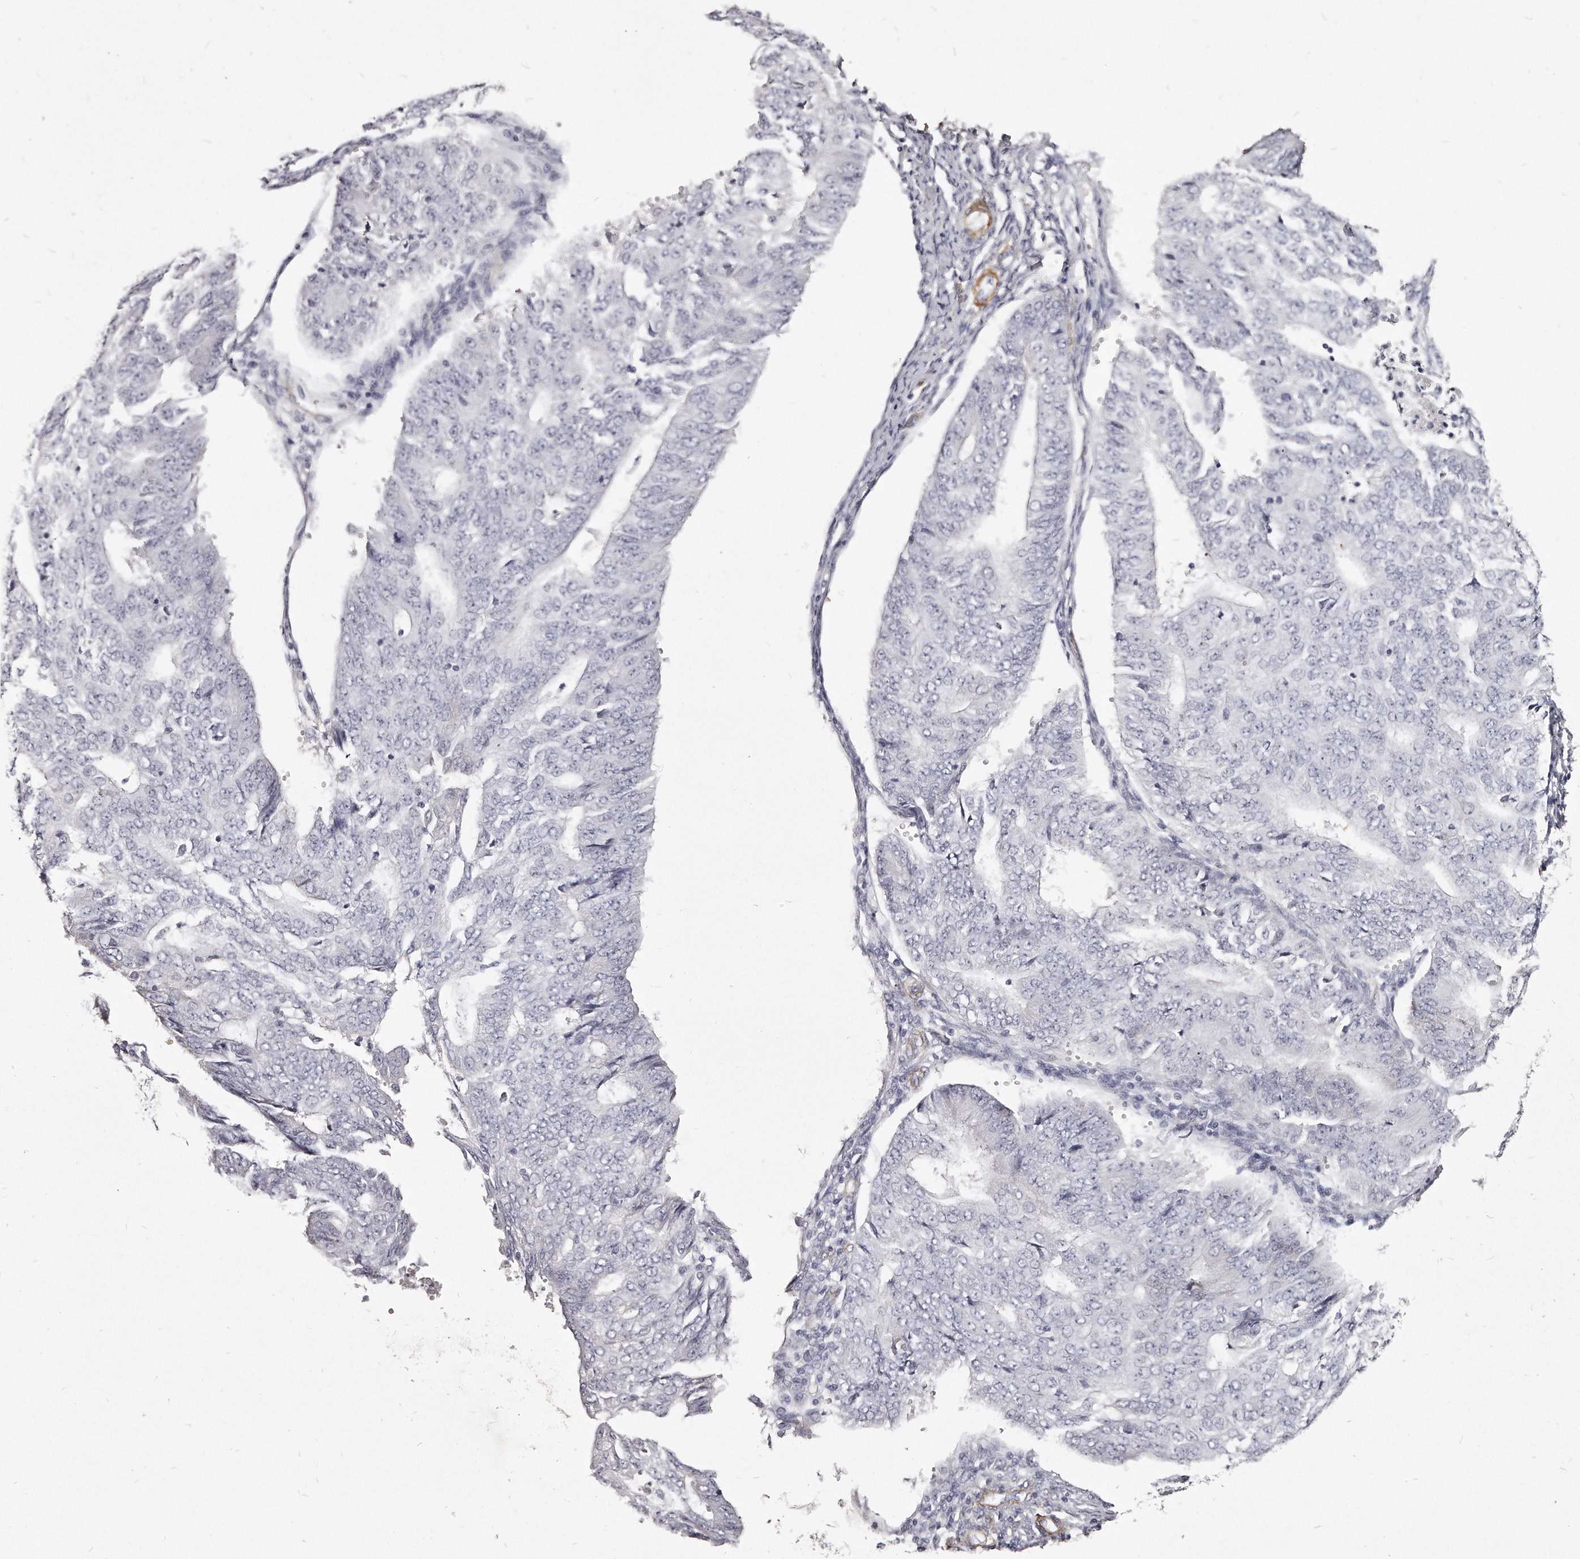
{"staining": {"intensity": "negative", "quantity": "none", "location": "none"}, "tissue": "endometrial cancer", "cell_type": "Tumor cells", "image_type": "cancer", "snomed": [{"axis": "morphology", "description": "Adenocarcinoma, NOS"}, {"axis": "topography", "description": "Endometrium"}], "caption": "IHC micrograph of endometrial cancer (adenocarcinoma) stained for a protein (brown), which displays no expression in tumor cells. Nuclei are stained in blue.", "gene": "LMOD1", "patient": {"sex": "female", "age": 32}}